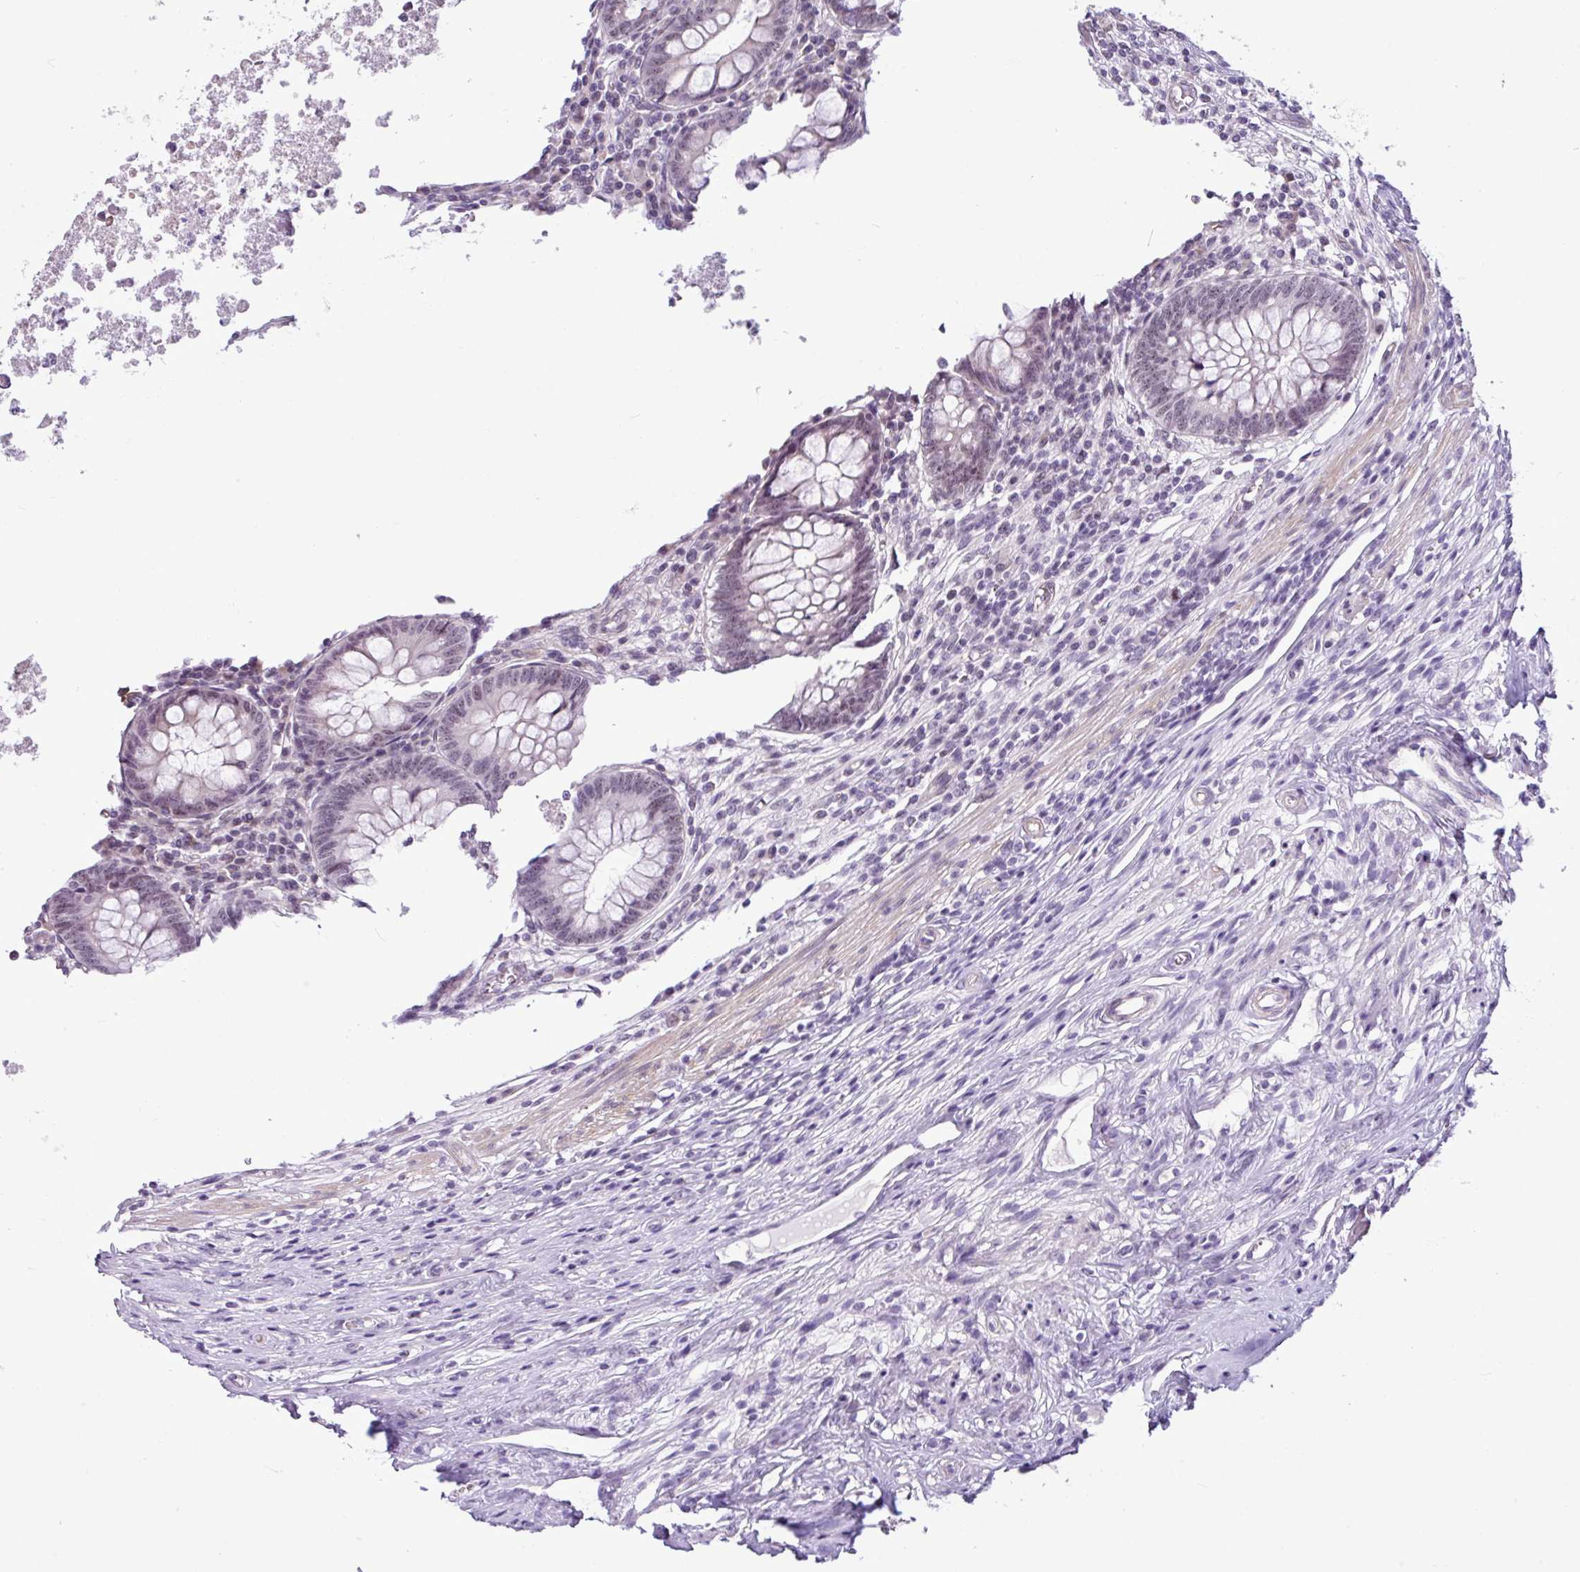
{"staining": {"intensity": "moderate", "quantity": "<25%", "location": "nuclear"}, "tissue": "appendix", "cell_type": "Glandular cells", "image_type": "normal", "snomed": [{"axis": "morphology", "description": "Normal tissue, NOS"}, {"axis": "topography", "description": "Appendix"}], "caption": "Immunohistochemistry (DAB) staining of benign appendix displays moderate nuclear protein expression in approximately <25% of glandular cells.", "gene": "UTP18", "patient": {"sex": "male", "age": 83}}